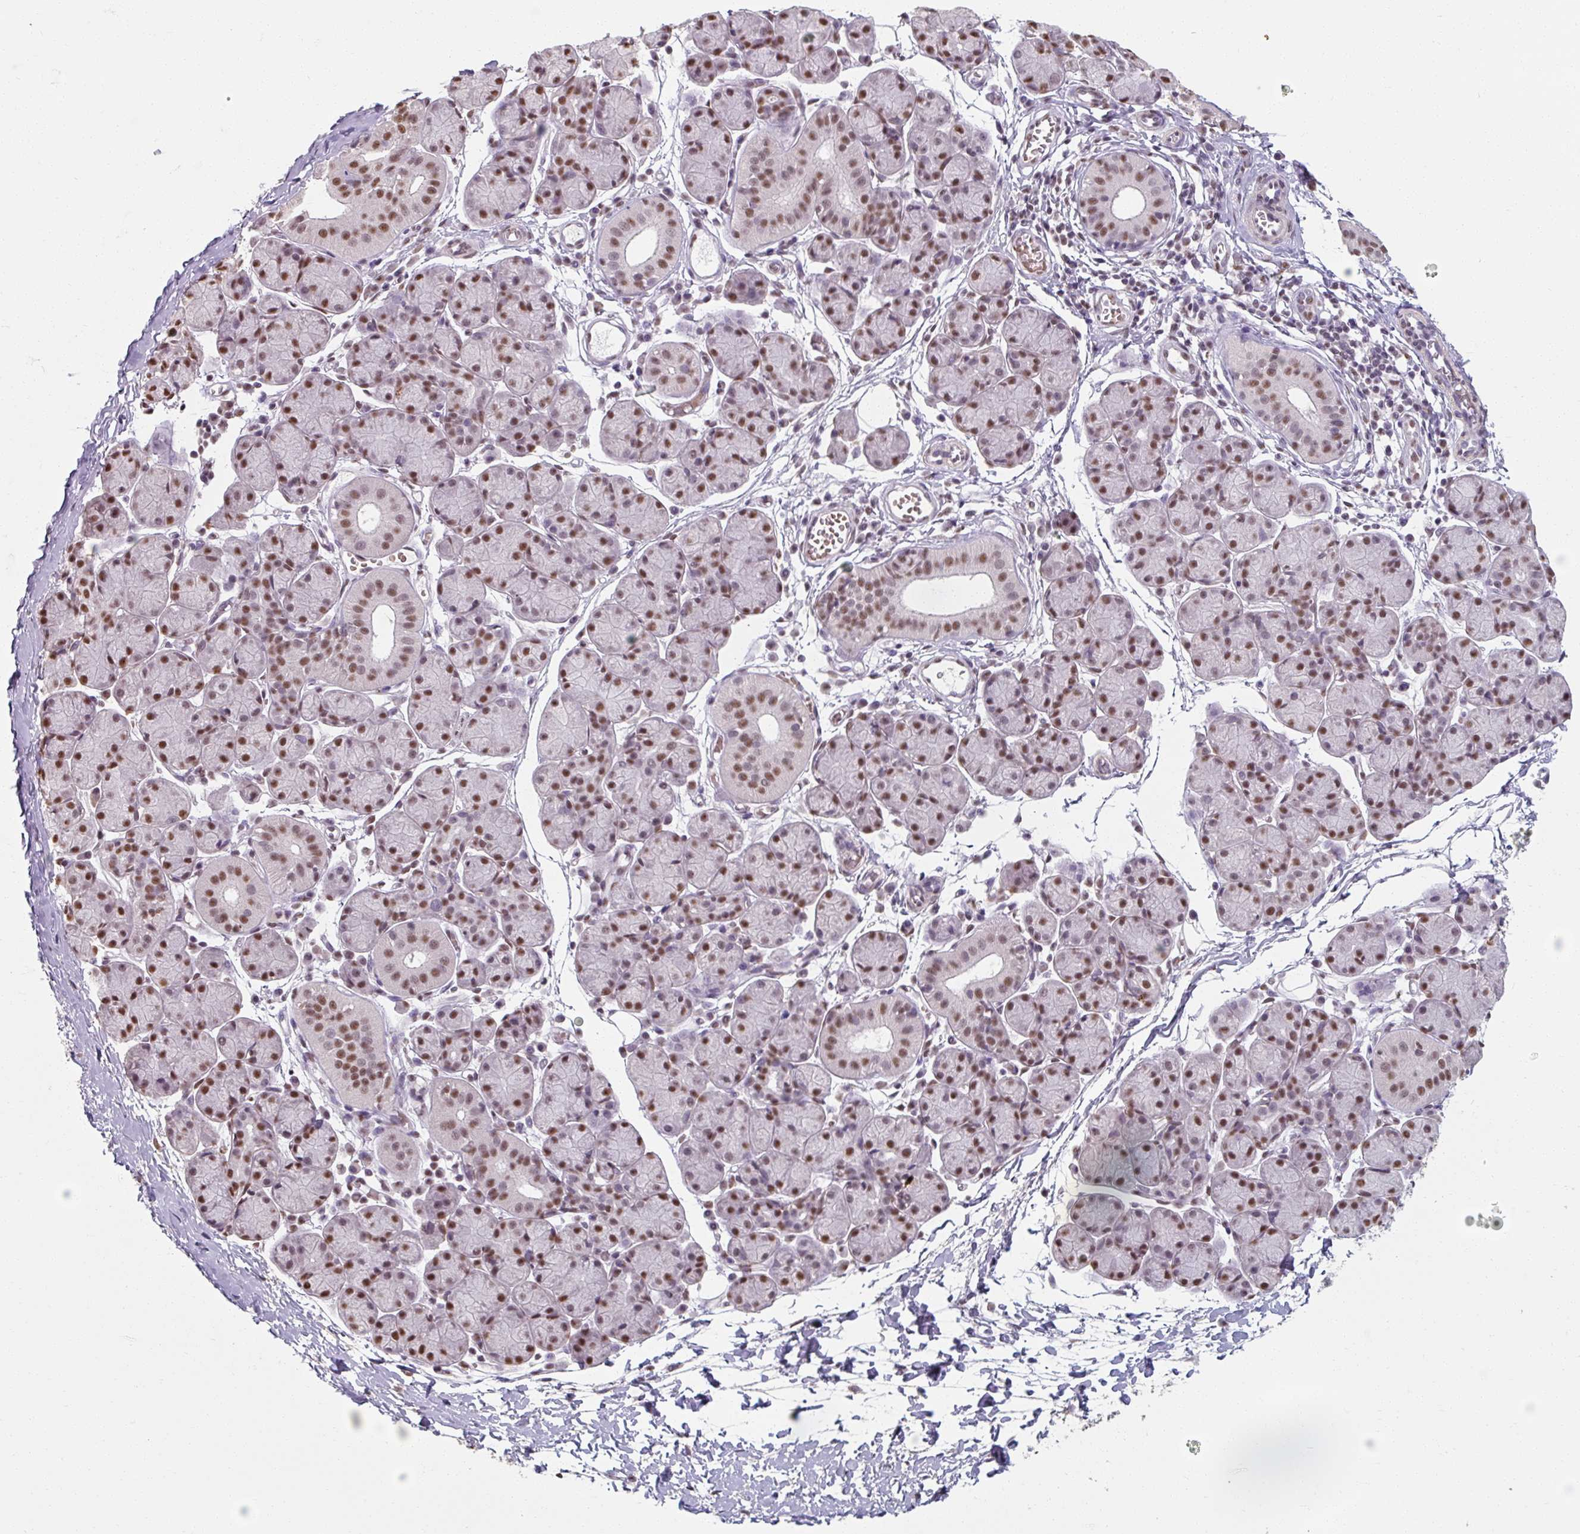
{"staining": {"intensity": "moderate", "quantity": "25%-75%", "location": "nuclear"}, "tissue": "salivary gland", "cell_type": "Glandular cells", "image_type": "normal", "snomed": [{"axis": "morphology", "description": "Normal tissue, NOS"}, {"axis": "morphology", "description": "Inflammation, NOS"}, {"axis": "topography", "description": "Lymph node"}, {"axis": "topography", "description": "Salivary gland"}], "caption": "Salivary gland stained with DAB (3,3'-diaminobenzidine) immunohistochemistry (IHC) shows medium levels of moderate nuclear staining in about 25%-75% of glandular cells.", "gene": "ENSG00000291316", "patient": {"sex": "male", "age": 3}}